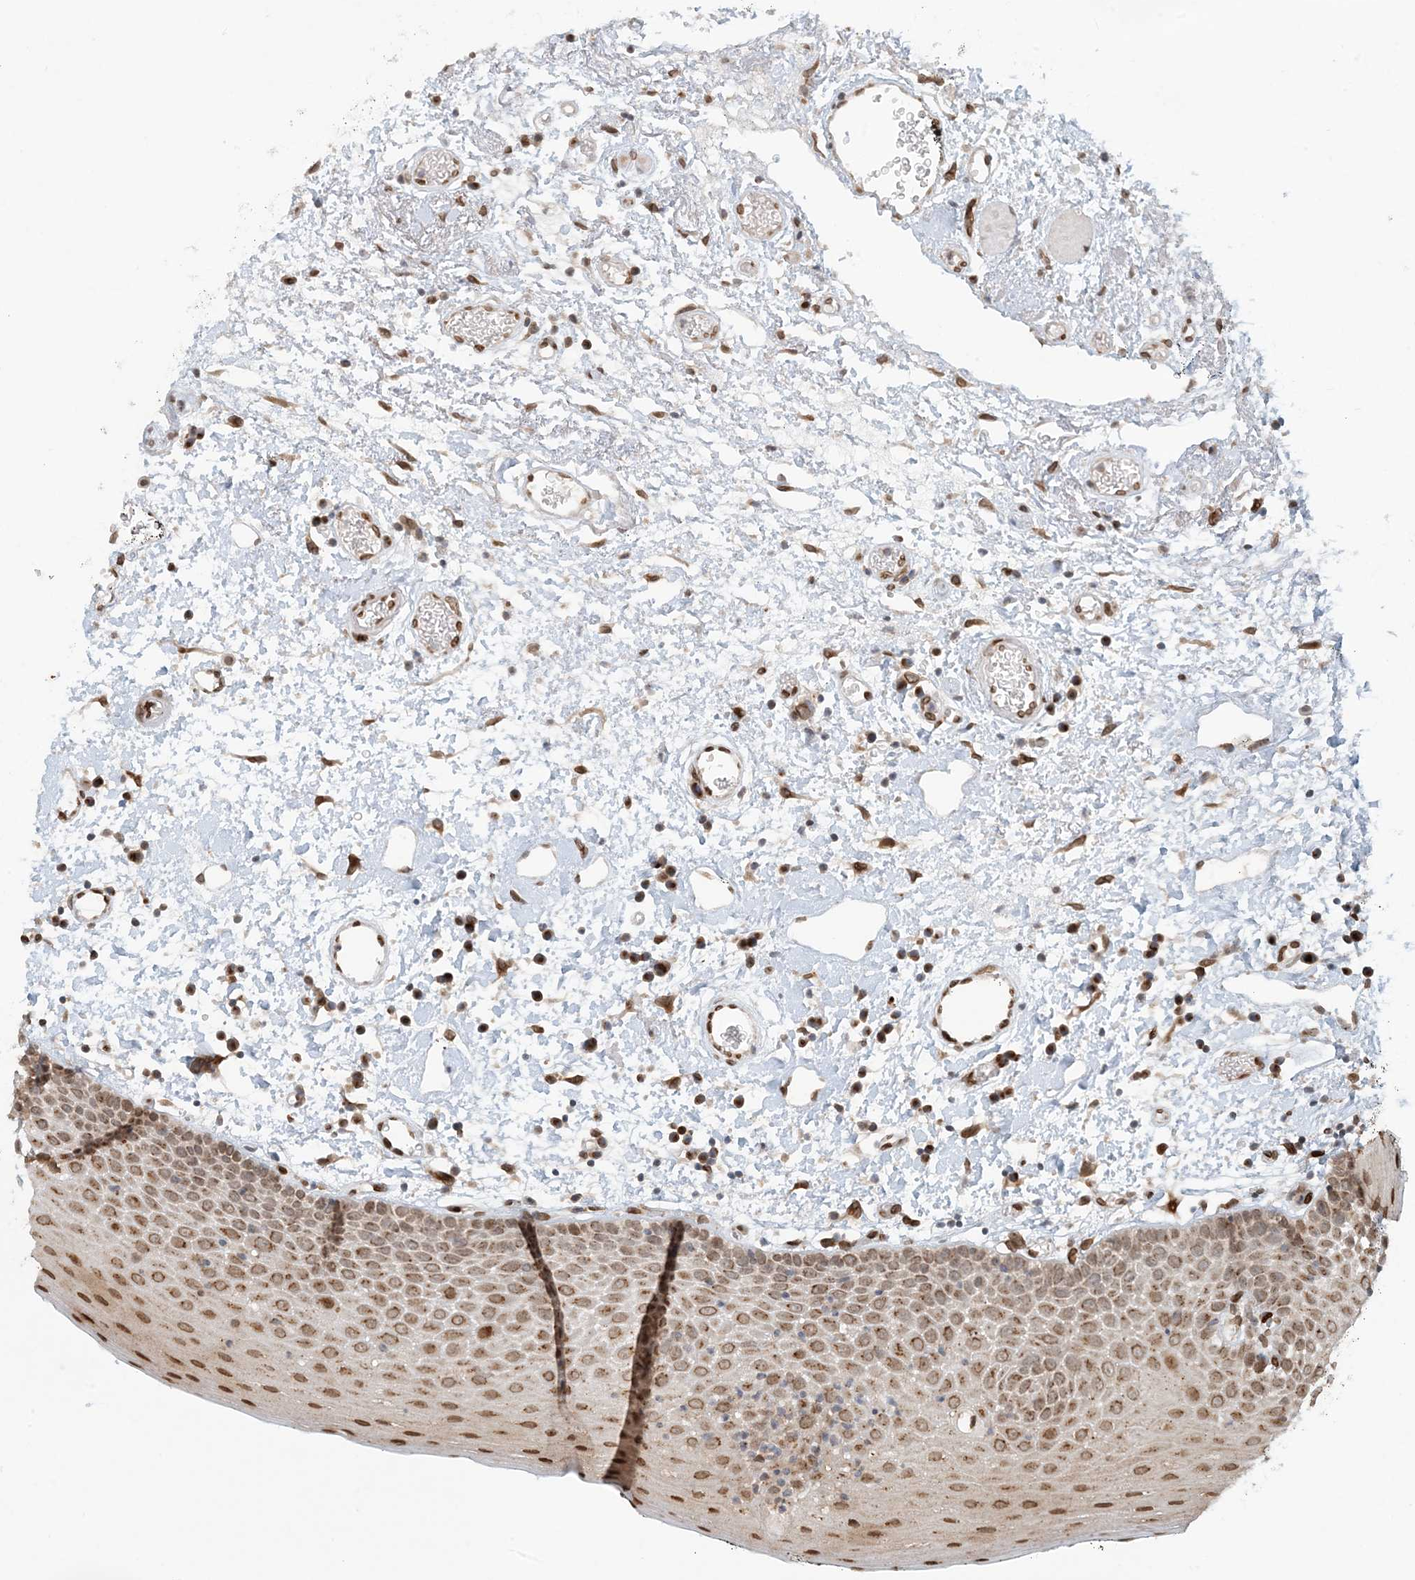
{"staining": {"intensity": "strong", "quantity": "25%-75%", "location": "cytoplasmic/membranous,nuclear"}, "tissue": "oral mucosa", "cell_type": "Squamous epithelial cells", "image_type": "normal", "snomed": [{"axis": "morphology", "description": "Normal tissue, NOS"}, {"axis": "topography", "description": "Oral tissue"}], "caption": "Protein staining exhibits strong cytoplasmic/membranous,nuclear staining in approximately 25%-75% of squamous epithelial cells in benign oral mucosa. (DAB (3,3'-diaminobenzidine) IHC, brown staining for protein, blue staining for nuclei).", "gene": "SLC35A2", "patient": {"sex": "male", "age": 74}}